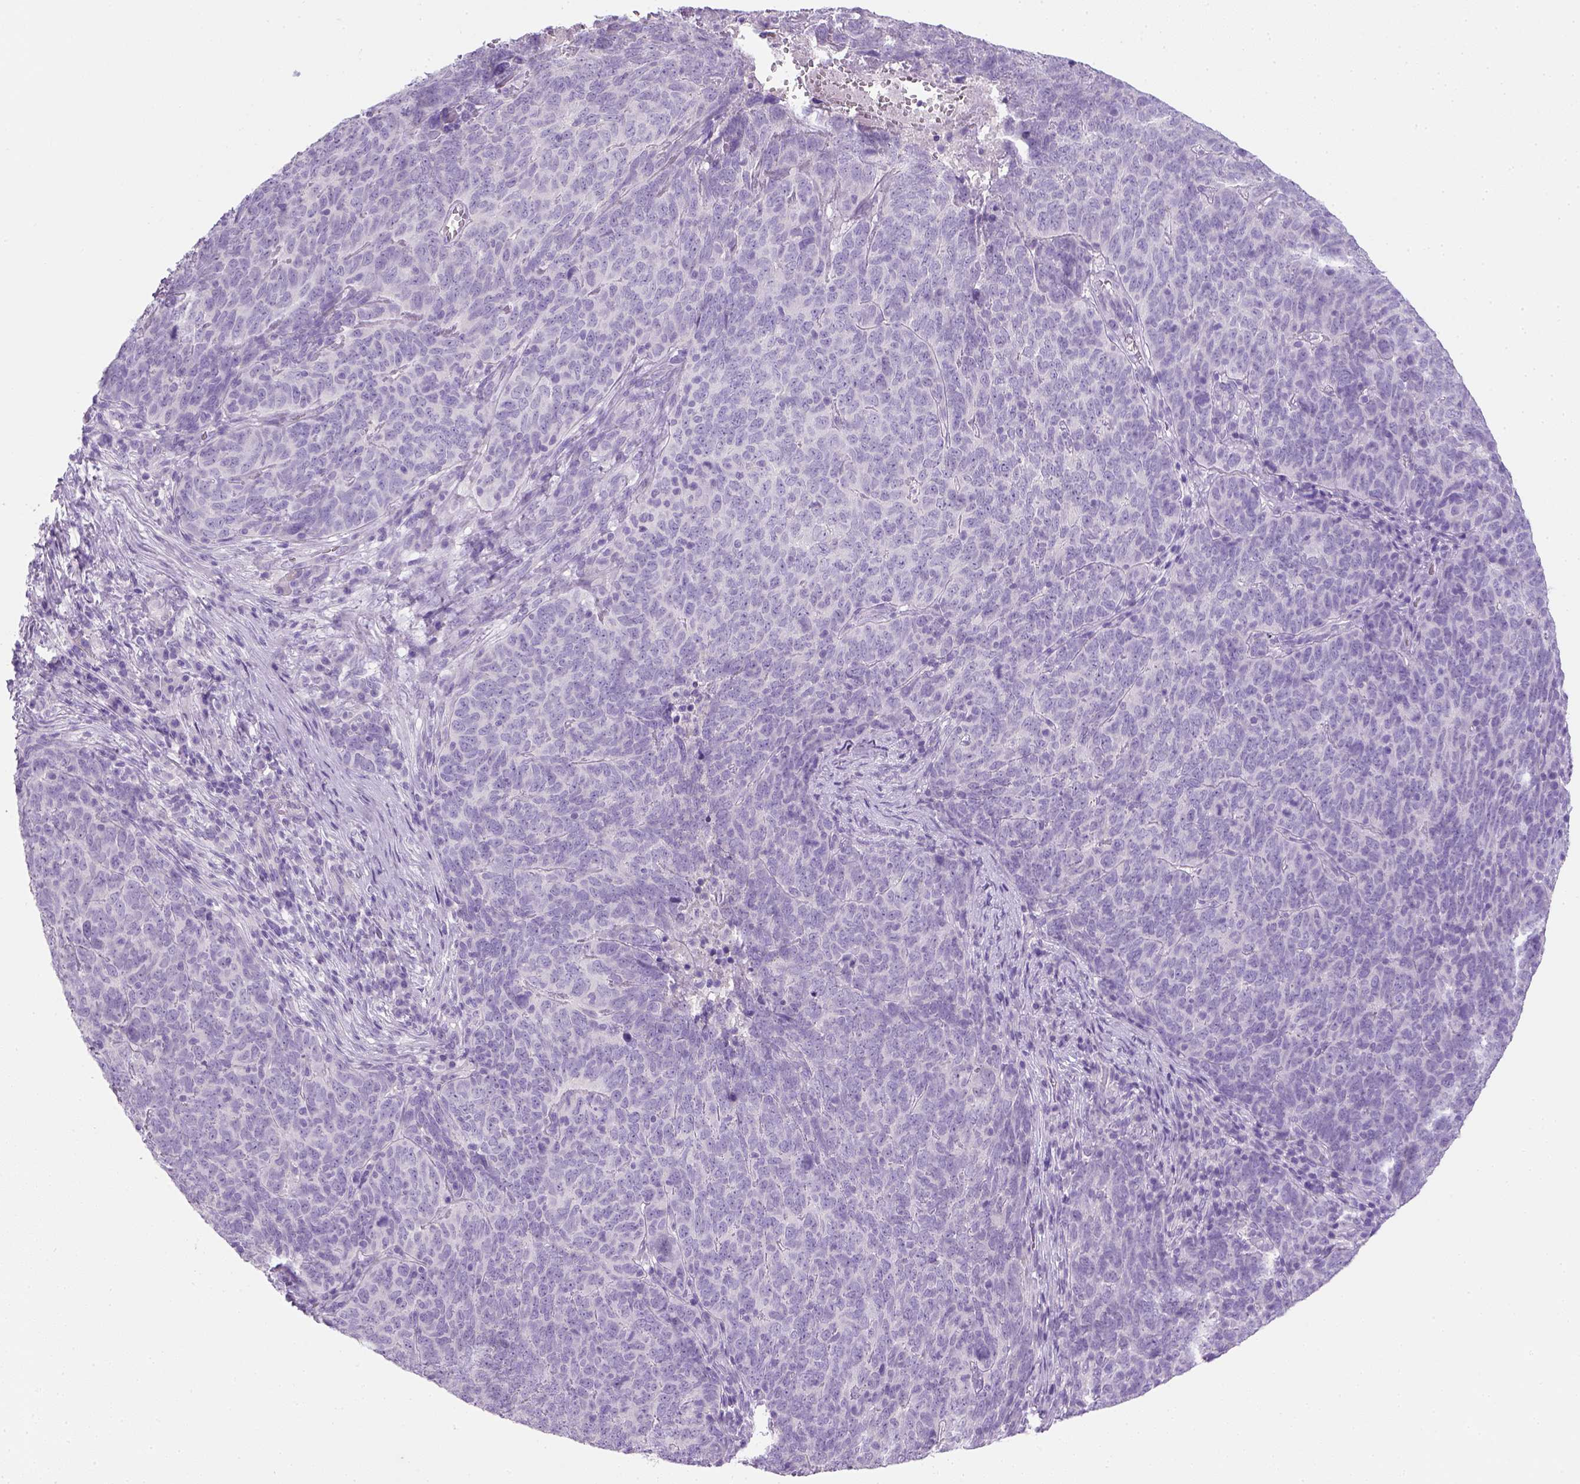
{"staining": {"intensity": "negative", "quantity": "none", "location": "none"}, "tissue": "skin cancer", "cell_type": "Tumor cells", "image_type": "cancer", "snomed": [{"axis": "morphology", "description": "Squamous cell carcinoma, NOS"}, {"axis": "topography", "description": "Skin"}, {"axis": "topography", "description": "Anal"}], "caption": "Immunohistochemistry (IHC) histopathology image of neoplastic tissue: human skin cancer stained with DAB (3,3'-diaminobenzidine) displays no significant protein staining in tumor cells. The staining was performed using DAB (3,3'-diaminobenzidine) to visualize the protein expression in brown, while the nuclei were stained in blue with hematoxylin (Magnification: 20x).", "gene": "KRT71", "patient": {"sex": "female", "age": 51}}